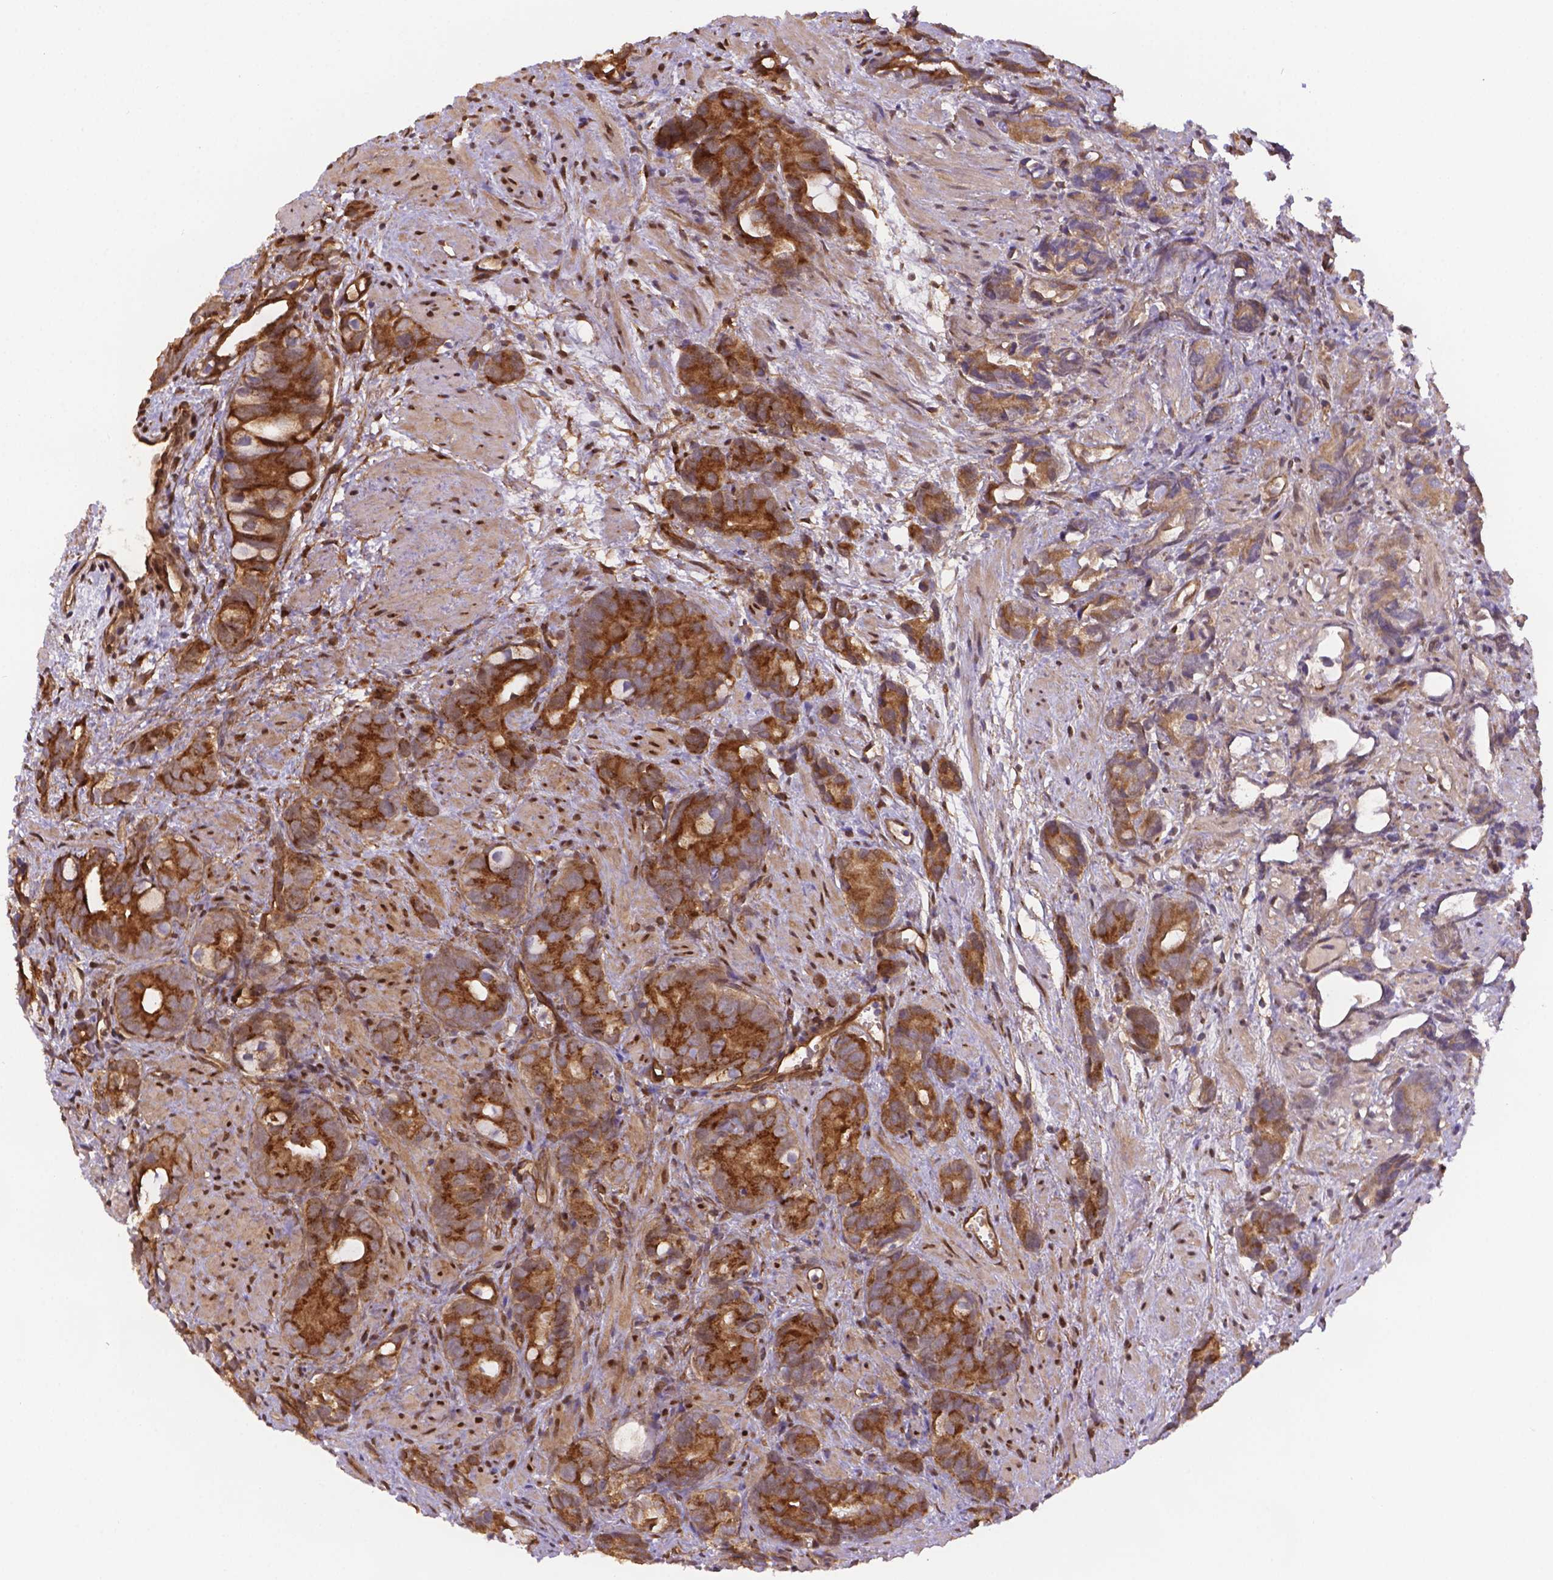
{"staining": {"intensity": "strong", "quantity": ">75%", "location": "cytoplasmic/membranous"}, "tissue": "prostate cancer", "cell_type": "Tumor cells", "image_type": "cancer", "snomed": [{"axis": "morphology", "description": "Adenocarcinoma, High grade"}, {"axis": "topography", "description": "Prostate"}], "caption": "Prostate adenocarcinoma (high-grade) stained with DAB (3,3'-diaminobenzidine) immunohistochemistry exhibits high levels of strong cytoplasmic/membranous expression in approximately >75% of tumor cells. The staining was performed using DAB (3,3'-diaminobenzidine), with brown indicating positive protein expression. Nuclei are stained blue with hematoxylin.", "gene": "YAP1", "patient": {"sex": "male", "age": 84}}